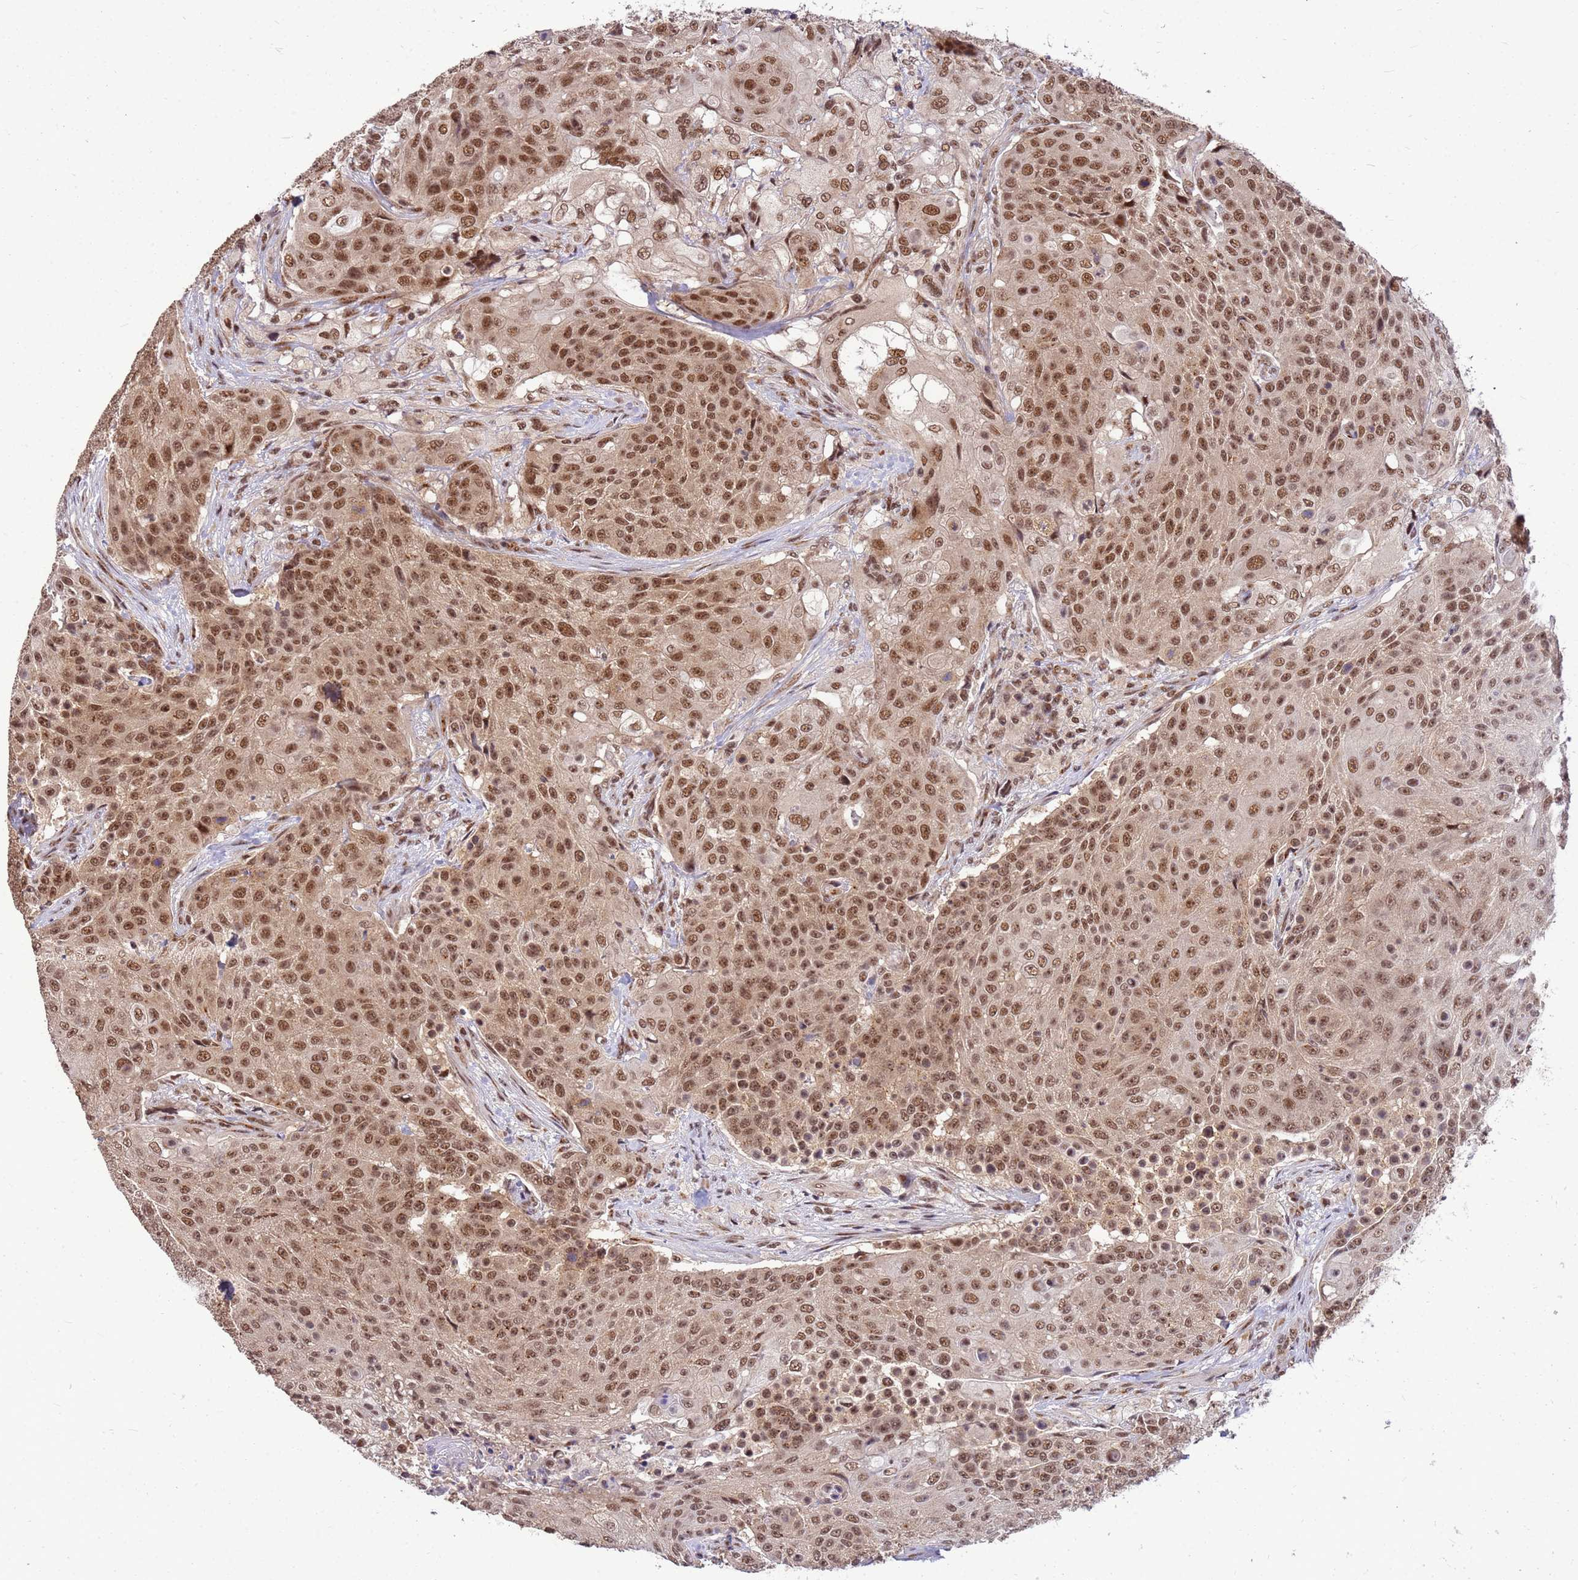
{"staining": {"intensity": "moderate", "quantity": ">75%", "location": "nuclear"}, "tissue": "urothelial cancer", "cell_type": "Tumor cells", "image_type": "cancer", "snomed": [{"axis": "morphology", "description": "Urothelial carcinoma, High grade"}, {"axis": "topography", "description": "Urinary bladder"}], "caption": "Urothelial cancer tissue demonstrates moderate nuclear expression in about >75% of tumor cells, visualized by immunohistochemistry. Immunohistochemistry (ihc) stains the protein in brown and the nuclei are stained blue.", "gene": "NCBP2", "patient": {"sex": "female", "age": 63}}